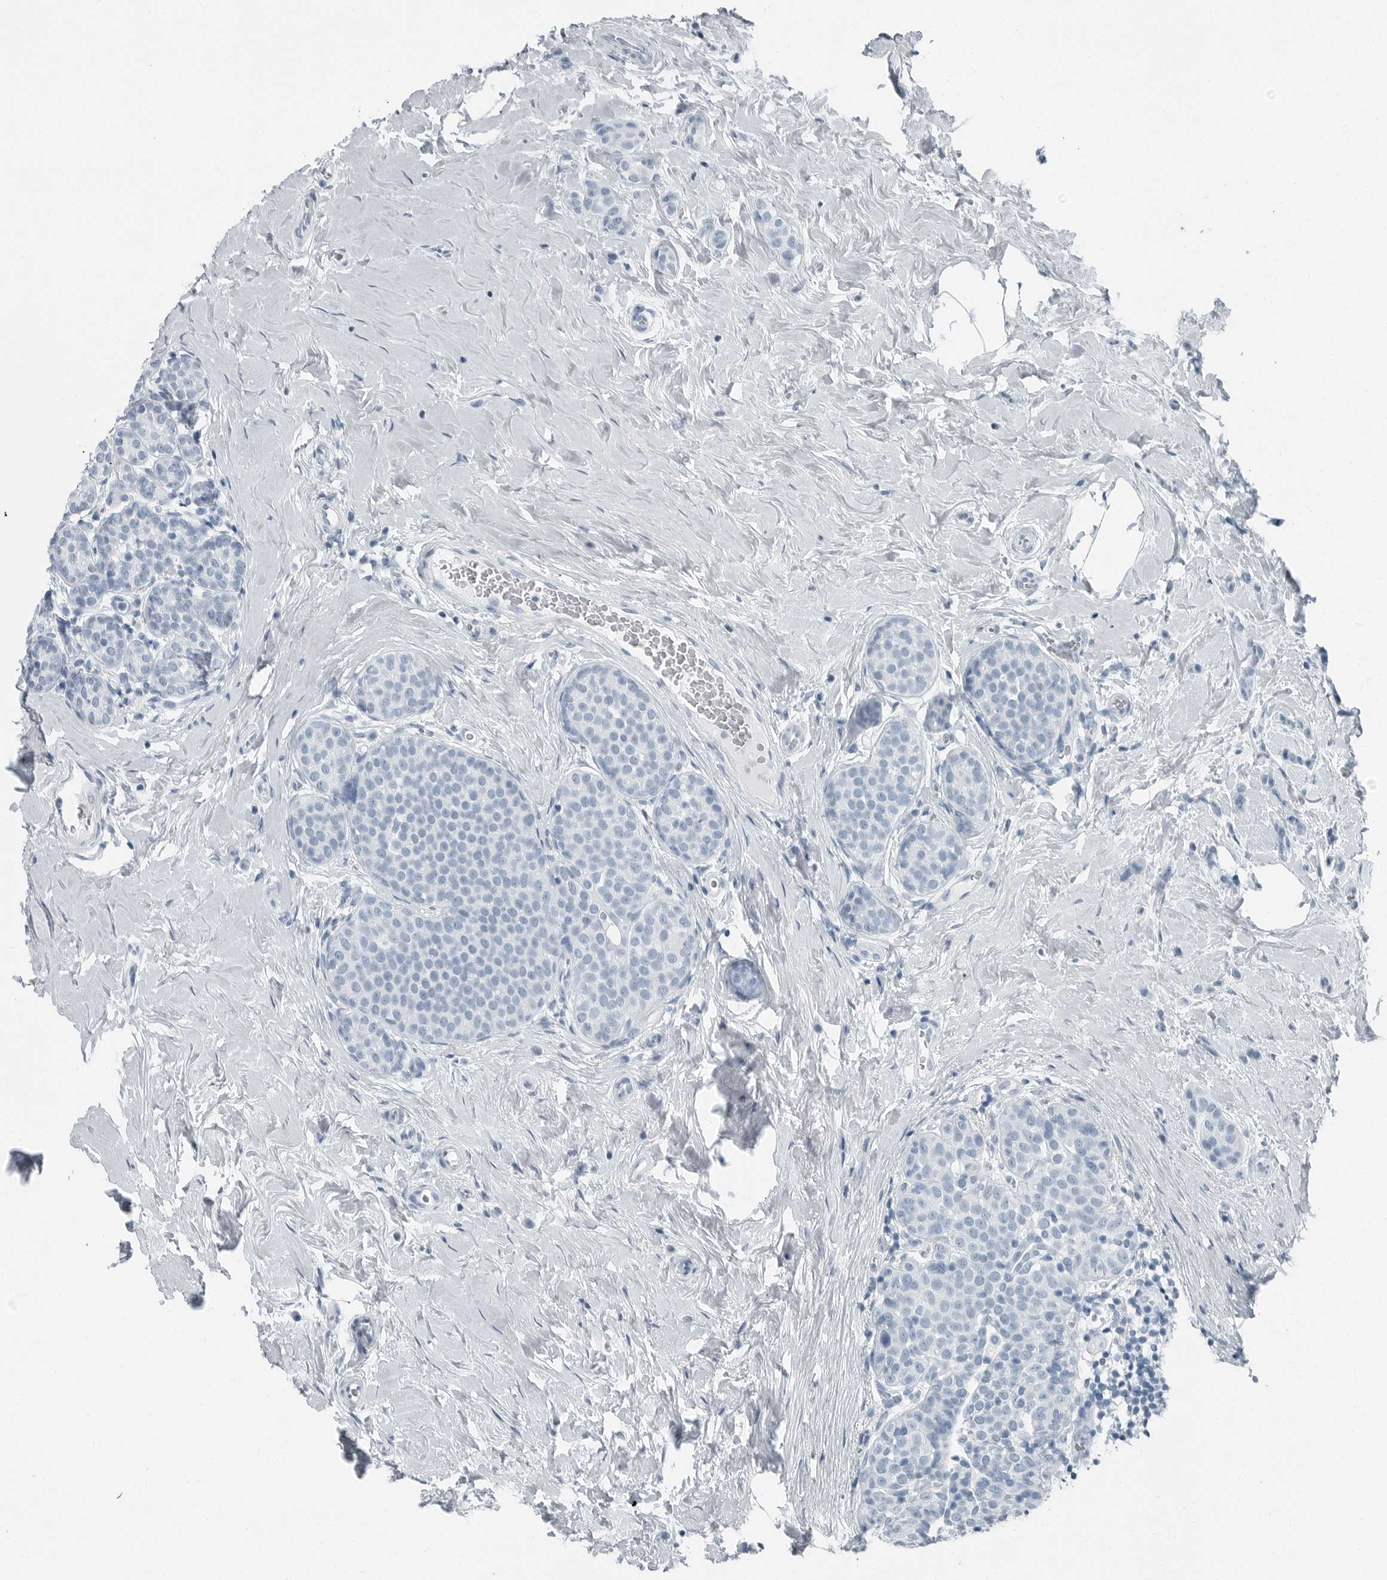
{"staining": {"intensity": "negative", "quantity": "none", "location": "none"}, "tissue": "breast cancer", "cell_type": "Tumor cells", "image_type": "cancer", "snomed": [{"axis": "morphology", "description": "Lobular carcinoma, in situ"}, {"axis": "morphology", "description": "Lobular carcinoma"}, {"axis": "topography", "description": "Breast"}], "caption": "Immunohistochemistry histopathology image of lobular carcinoma (breast) stained for a protein (brown), which shows no expression in tumor cells. Brightfield microscopy of immunohistochemistry stained with DAB (3,3'-diaminobenzidine) (brown) and hematoxylin (blue), captured at high magnification.", "gene": "ZPBP2", "patient": {"sex": "female", "age": 41}}